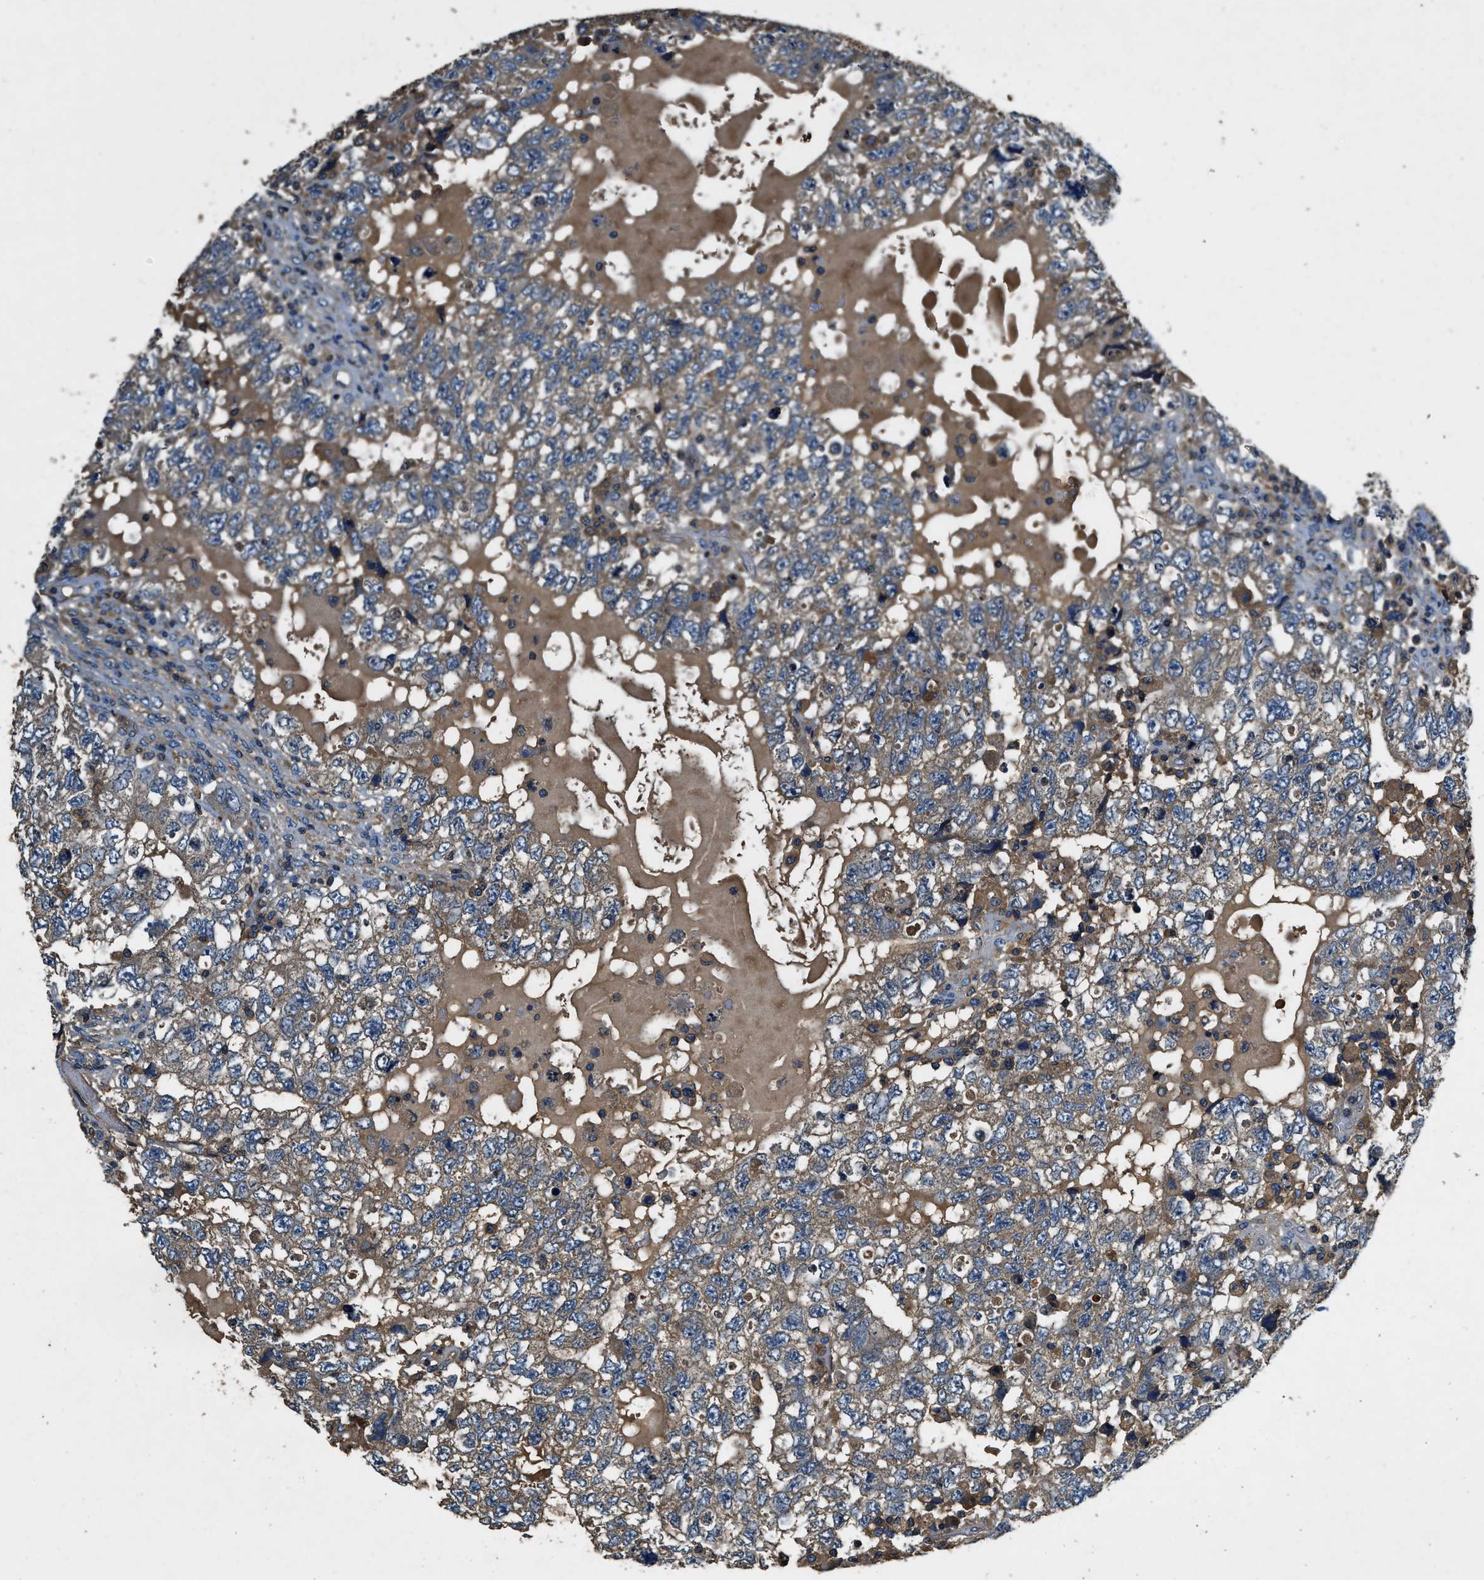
{"staining": {"intensity": "weak", "quantity": "25%-75%", "location": "cytoplasmic/membranous"}, "tissue": "testis cancer", "cell_type": "Tumor cells", "image_type": "cancer", "snomed": [{"axis": "morphology", "description": "Carcinoma, Embryonal, NOS"}, {"axis": "topography", "description": "Testis"}], "caption": "IHC of human testis cancer reveals low levels of weak cytoplasmic/membranous positivity in approximately 25%-75% of tumor cells.", "gene": "BLOC1S1", "patient": {"sex": "male", "age": 36}}